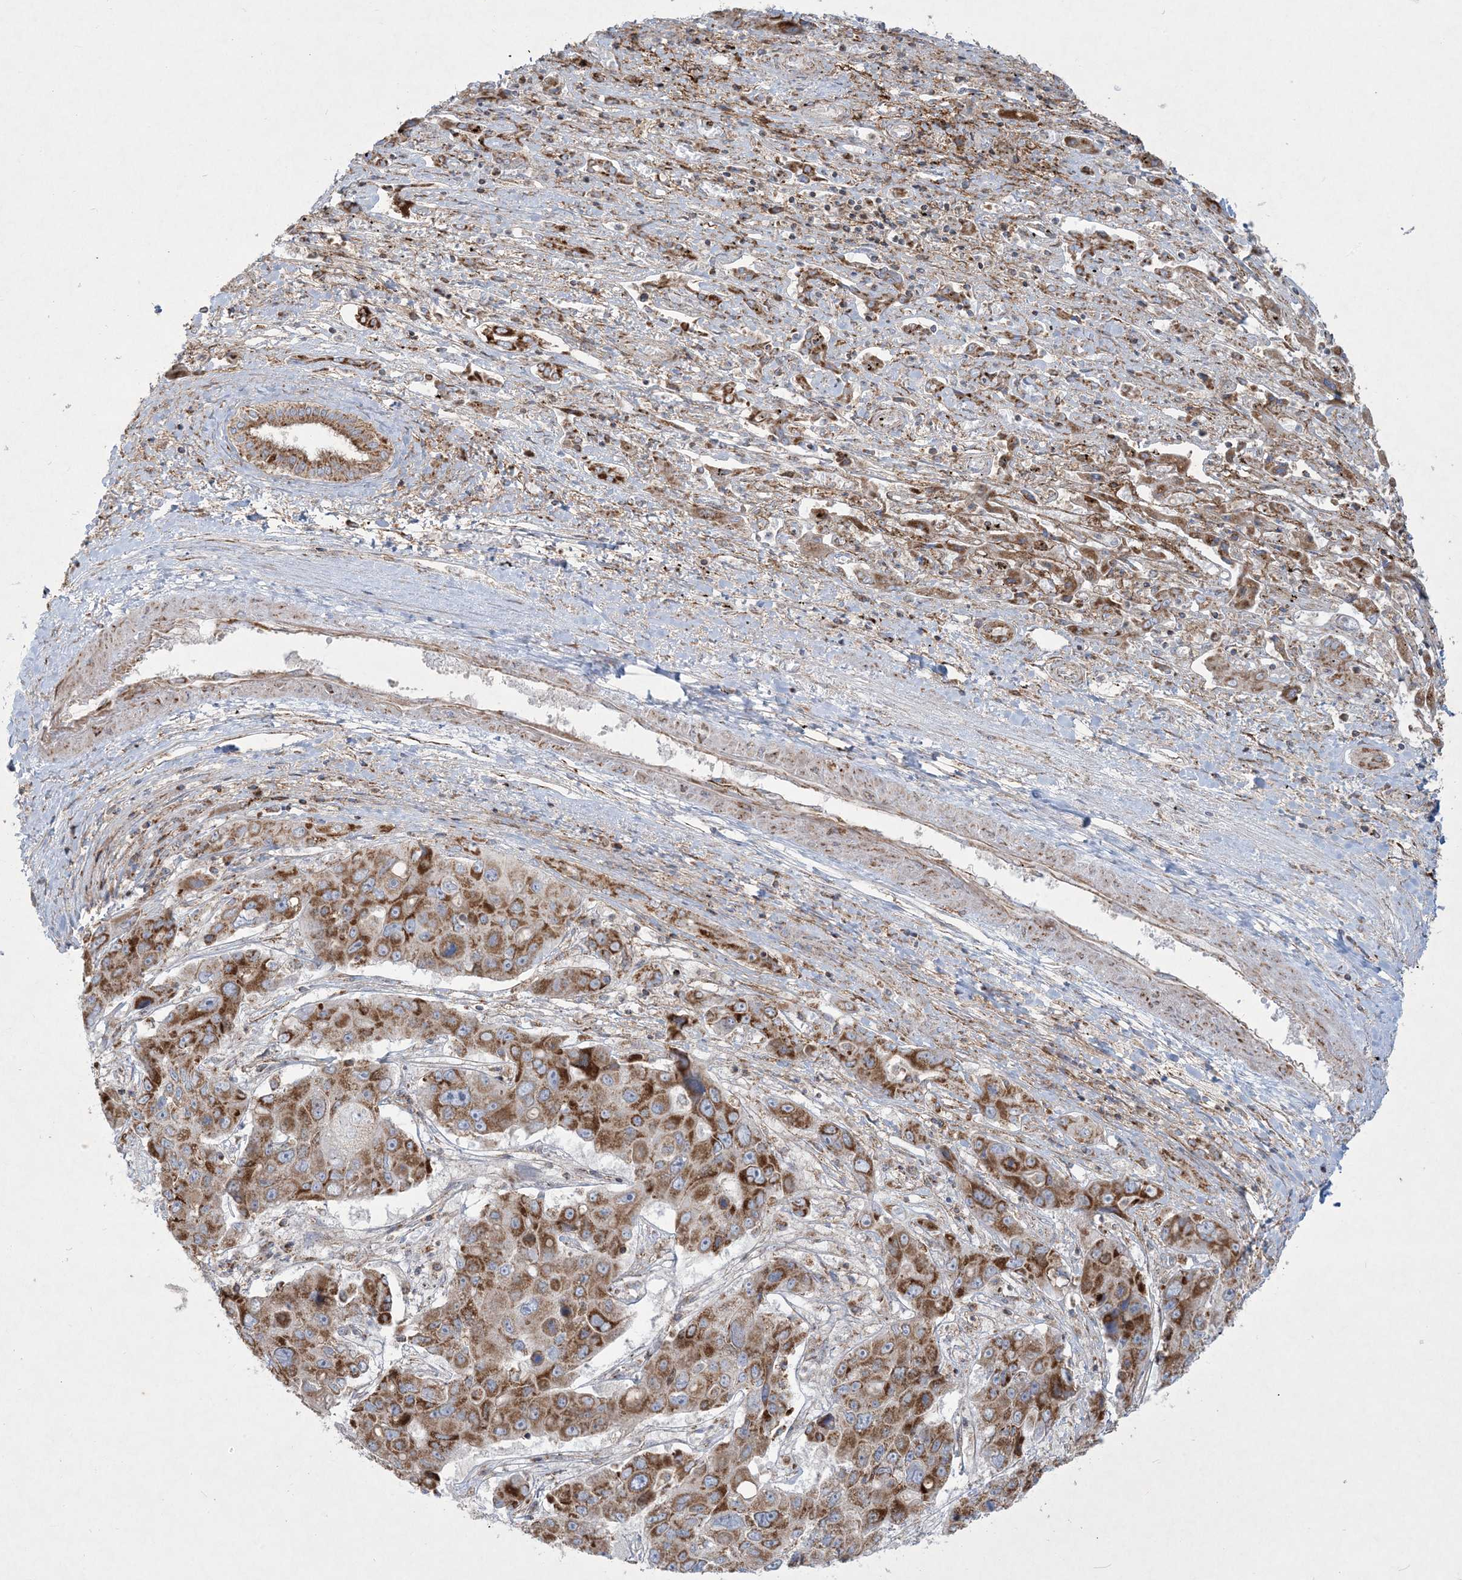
{"staining": {"intensity": "moderate", "quantity": ">75%", "location": "cytoplasmic/membranous"}, "tissue": "liver cancer", "cell_type": "Tumor cells", "image_type": "cancer", "snomed": [{"axis": "morphology", "description": "Cholangiocarcinoma"}, {"axis": "topography", "description": "Liver"}], "caption": "Human liver cancer stained for a protein (brown) displays moderate cytoplasmic/membranous positive staining in approximately >75% of tumor cells.", "gene": "BEND4", "patient": {"sex": "male", "age": 67}}